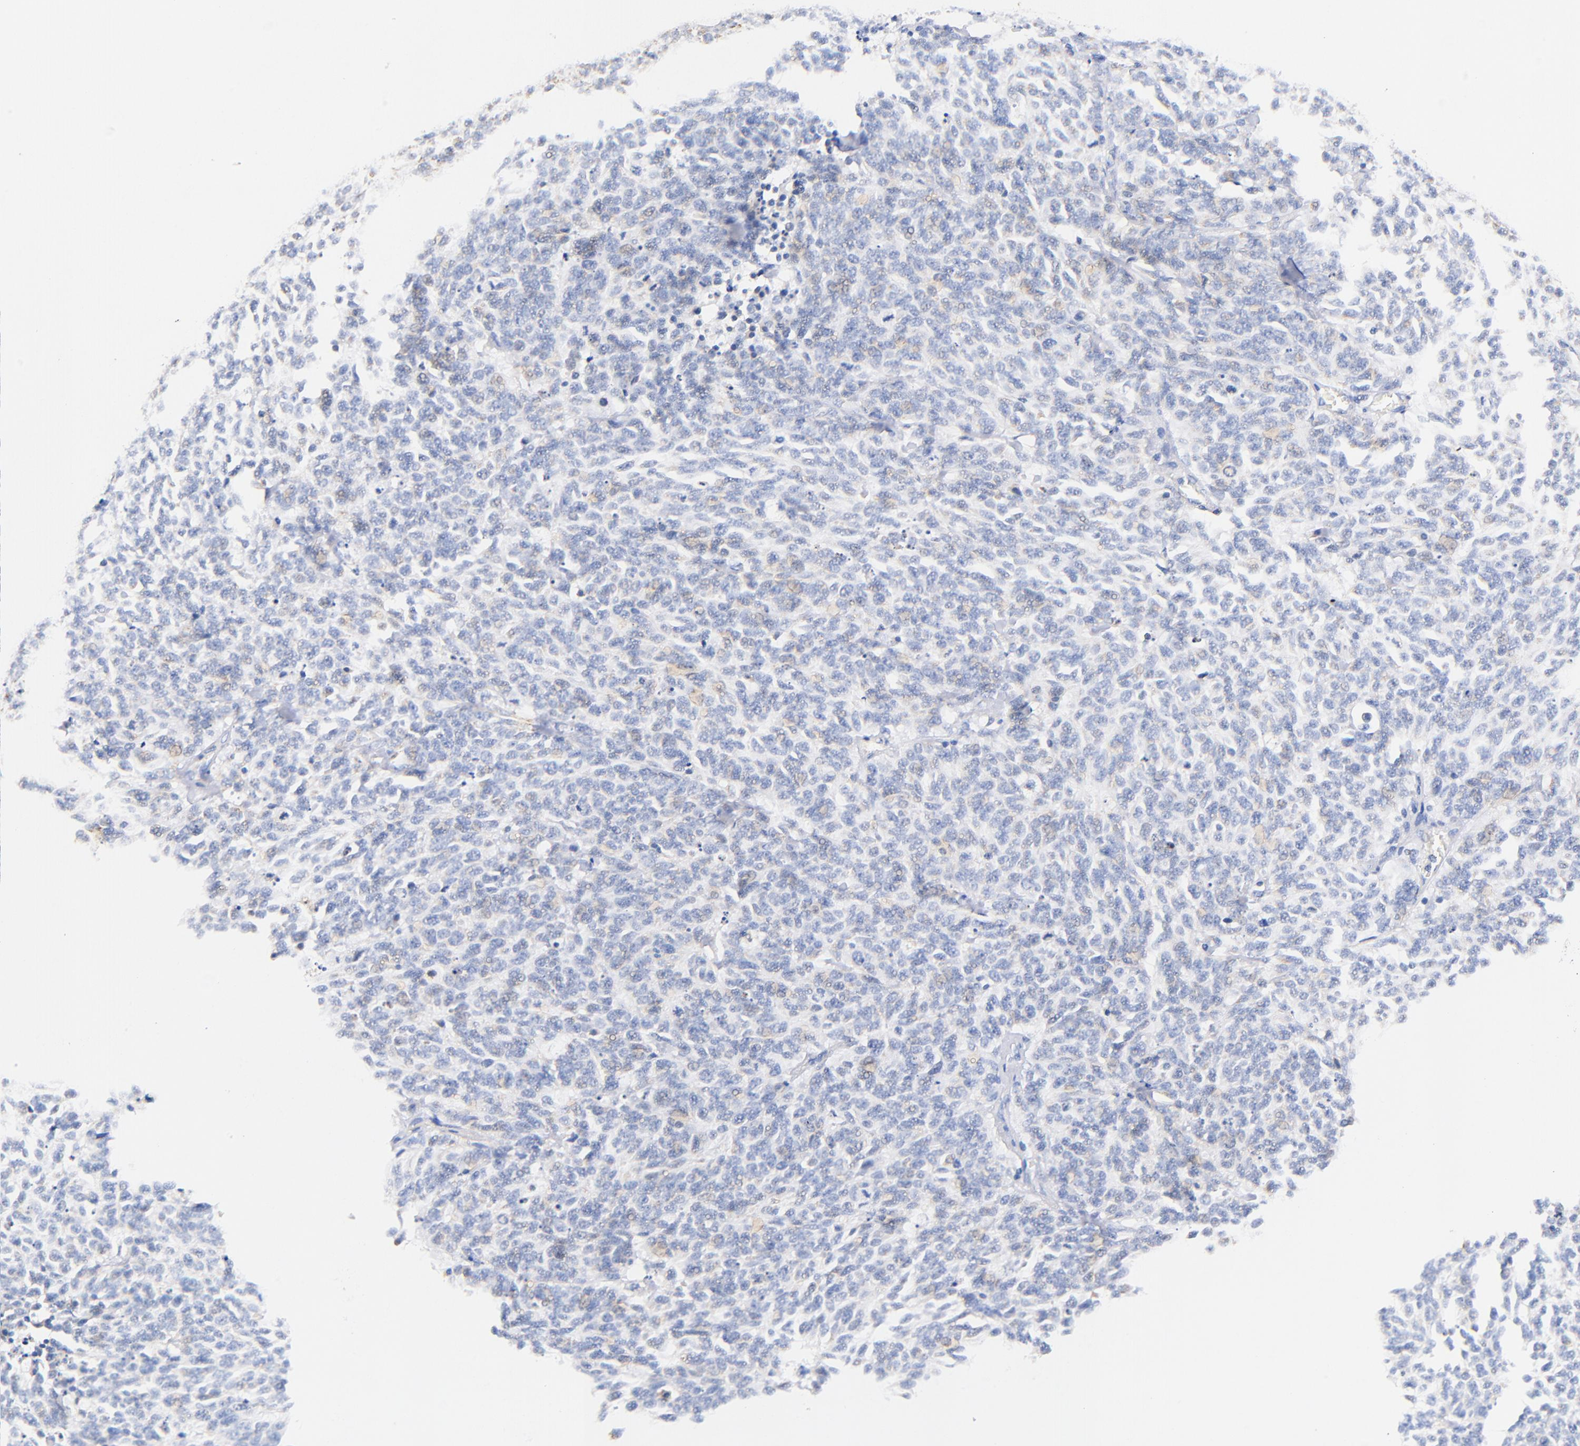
{"staining": {"intensity": "negative", "quantity": "none", "location": "none"}, "tissue": "lung cancer", "cell_type": "Tumor cells", "image_type": "cancer", "snomed": [{"axis": "morphology", "description": "Neoplasm, malignant, NOS"}, {"axis": "topography", "description": "Lung"}], "caption": "There is no significant positivity in tumor cells of malignant neoplasm (lung).", "gene": "ATP5F1D", "patient": {"sex": "female", "age": 58}}